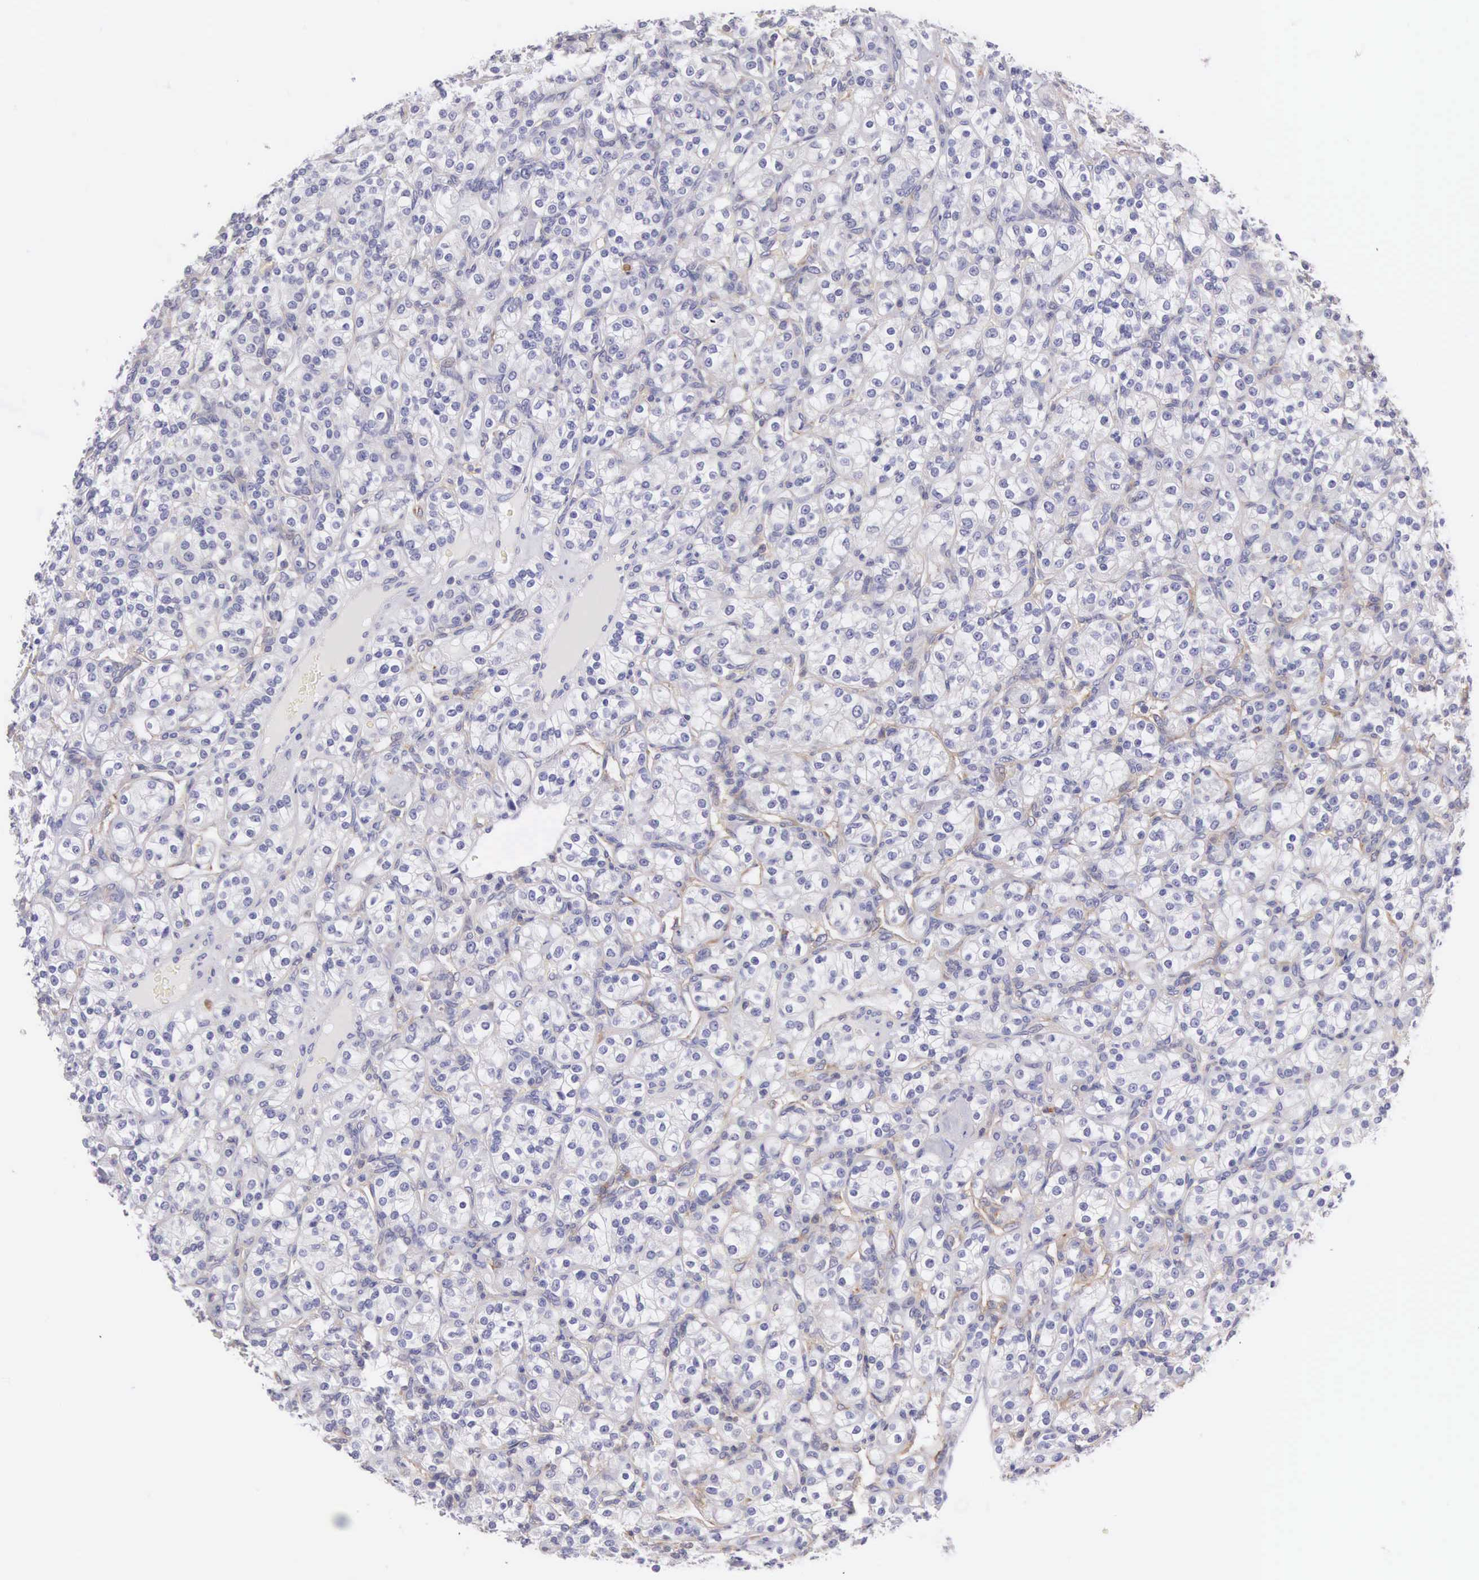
{"staining": {"intensity": "negative", "quantity": "none", "location": "none"}, "tissue": "renal cancer", "cell_type": "Tumor cells", "image_type": "cancer", "snomed": [{"axis": "morphology", "description": "Adenocarcinoma, NOS"}, {"axis": "topography", "description": "Kidney"}], "caption": "A high-resolution image shows immunohistochemistry staining of adenocarcinoma (renal), which displays no significant staining in tumor cells.", "gene": "OSBPL3", "patient": {"sex": "male", "age": 77}}